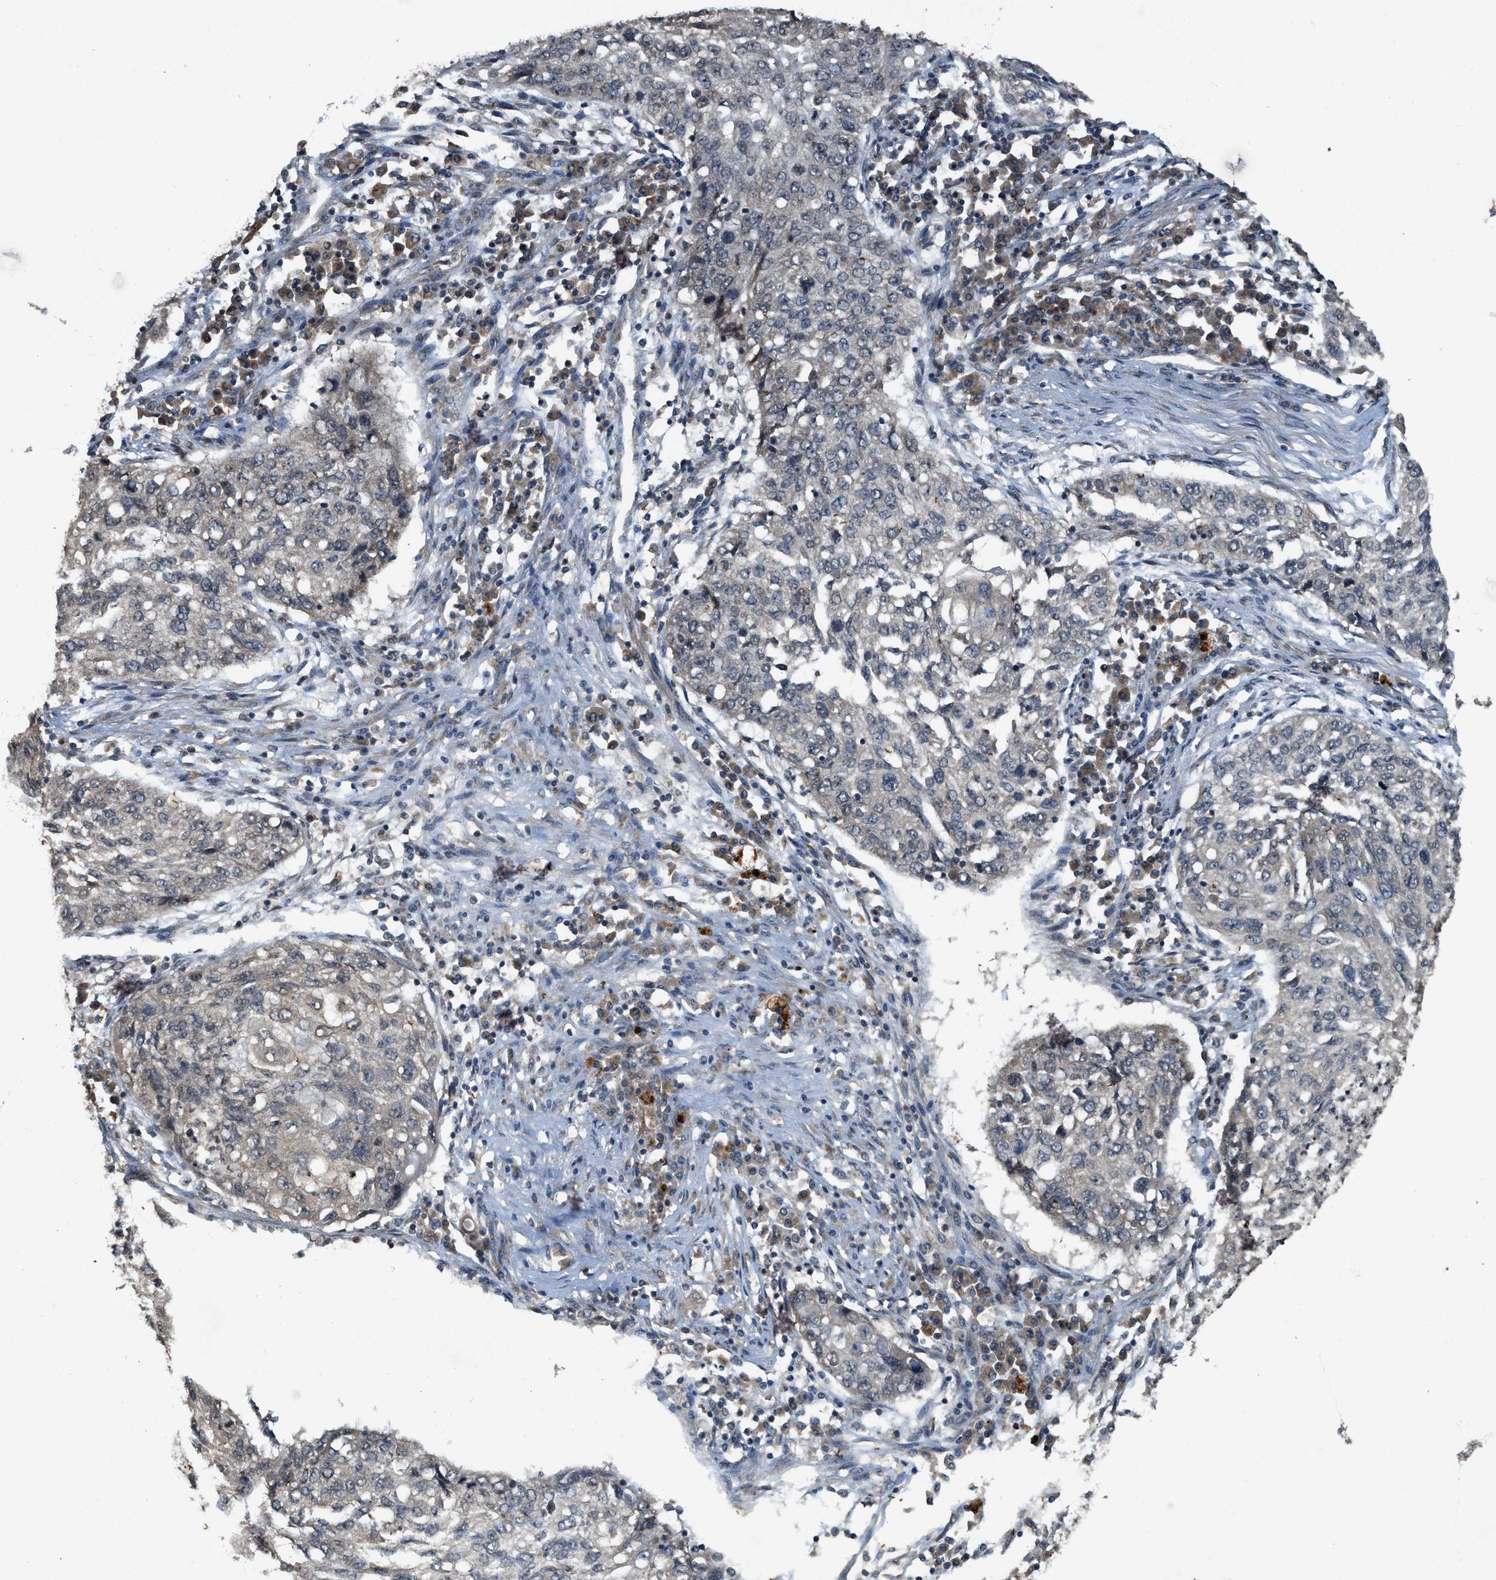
{"staining": {"intensity": "weak", "quantity": "<25%", "location": "cytoplasmic/membranous"}, "tissue": "lung cancer", "cell_type": "Tumor cells", "image_type": "cancer", "snomed": [{"axis": "morphology", "description": "Squamous cell carcinoma, NOS"}, {"axis": "topography", "description": "Lung"}], "caption": "Immunohistochemistry histopathology image of neoplastic tissue: human squamous cell carcinoma (lung) stained with DAB reveals no significant protein positivity in tumor cells.", "gene": "KIF21A", "patient": {"sex": "female", "age": 63}}